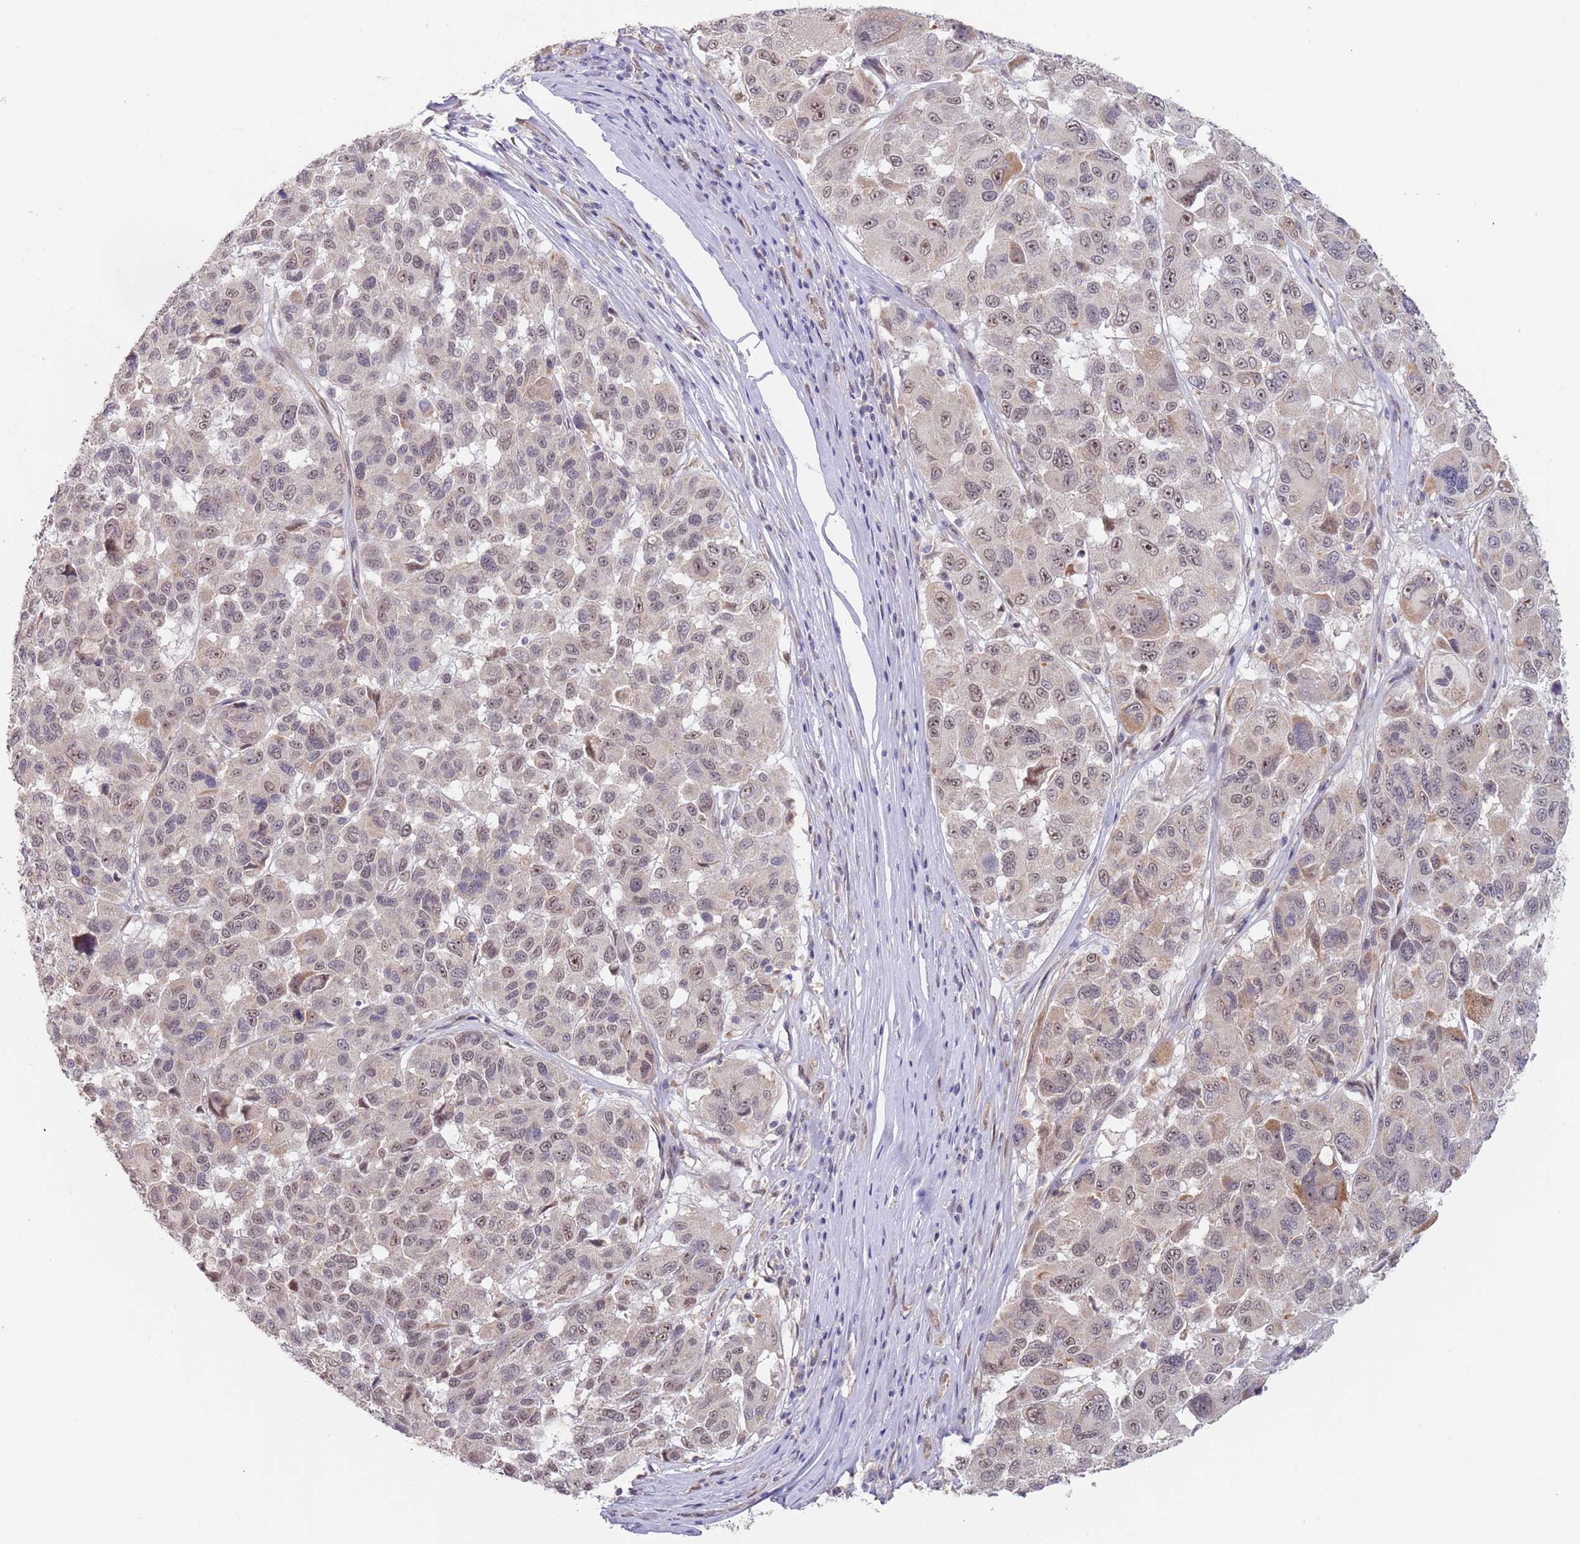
{"staining": {"intensity": "weak", "quantity": "25%-75%", "location": "nuclear"}, "tissue": "melanoma", "cell_type": "Tumor cells", "image_type": "cancer", "snomed": [{"axis": "morphology", "description": "Malignant melanoma, NOS"}, {"axis": "topography", "description": "Skin"}], "caption": "Protein staining exhibits weak nuclear positivity in approximately 25%-75% of tumor cells in melanoma.", "gene": "UQCC3", "patient": {"sex": "female", "age": 66}}